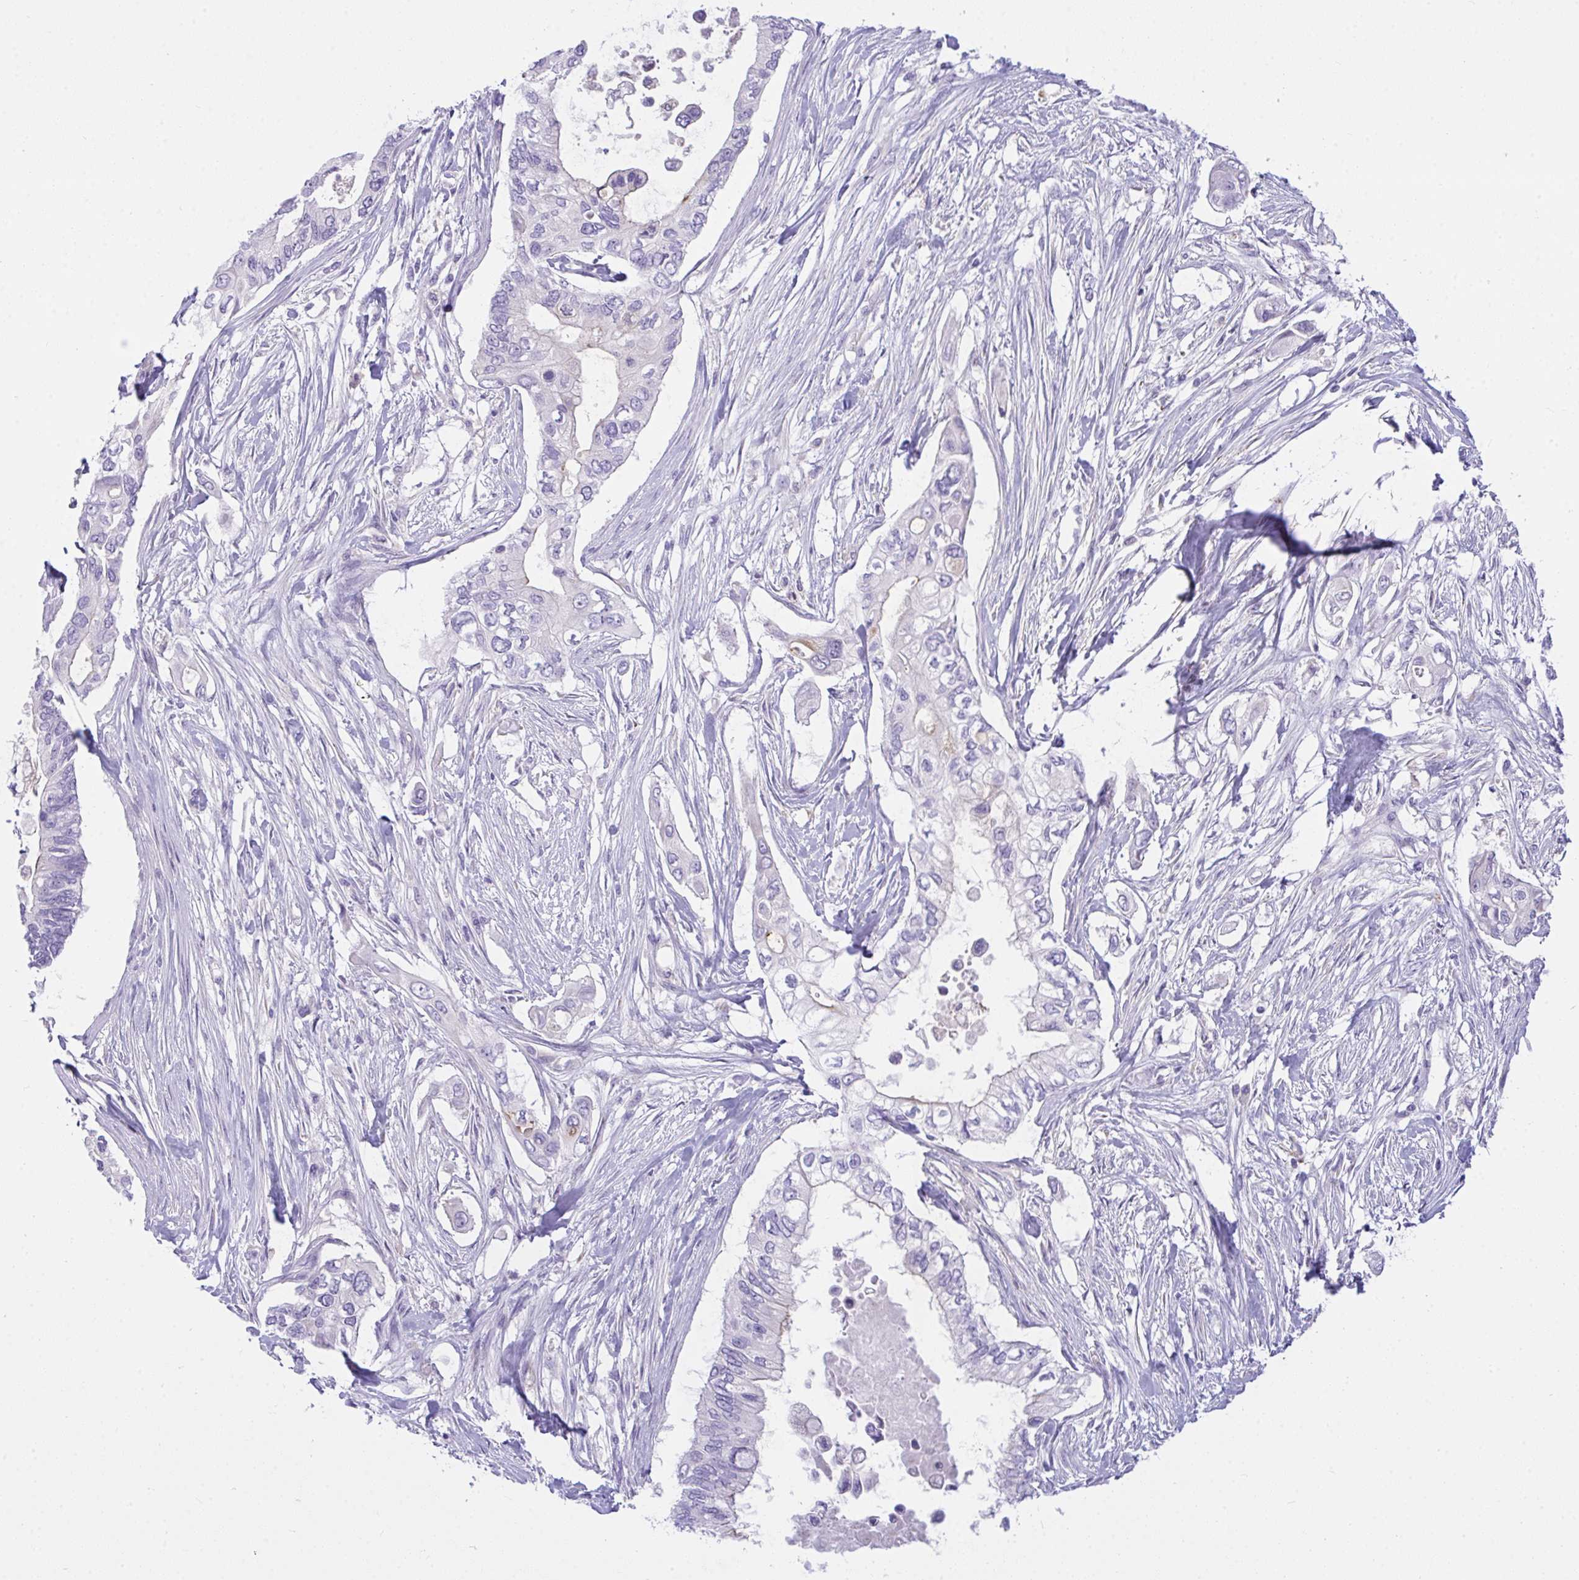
{"staining": {"intensity": "negative", "quantity": "none", "location": "none"}, "tissue": "pancreatic cancer", "cell_type": "Tumor cells", "image_type": "cancer", "snomed": [{"axis": "morphology", "description": "Adenocarcinoma, NOS"}, {"axis": "topography", "description": "Pancreas"}], "caption": "Protein analysis of pancreatic cancer demonstrates no significant staining in tumor cells.", "gene": "SEMA6B", "patient": {"sex": "female", "age": 63}}